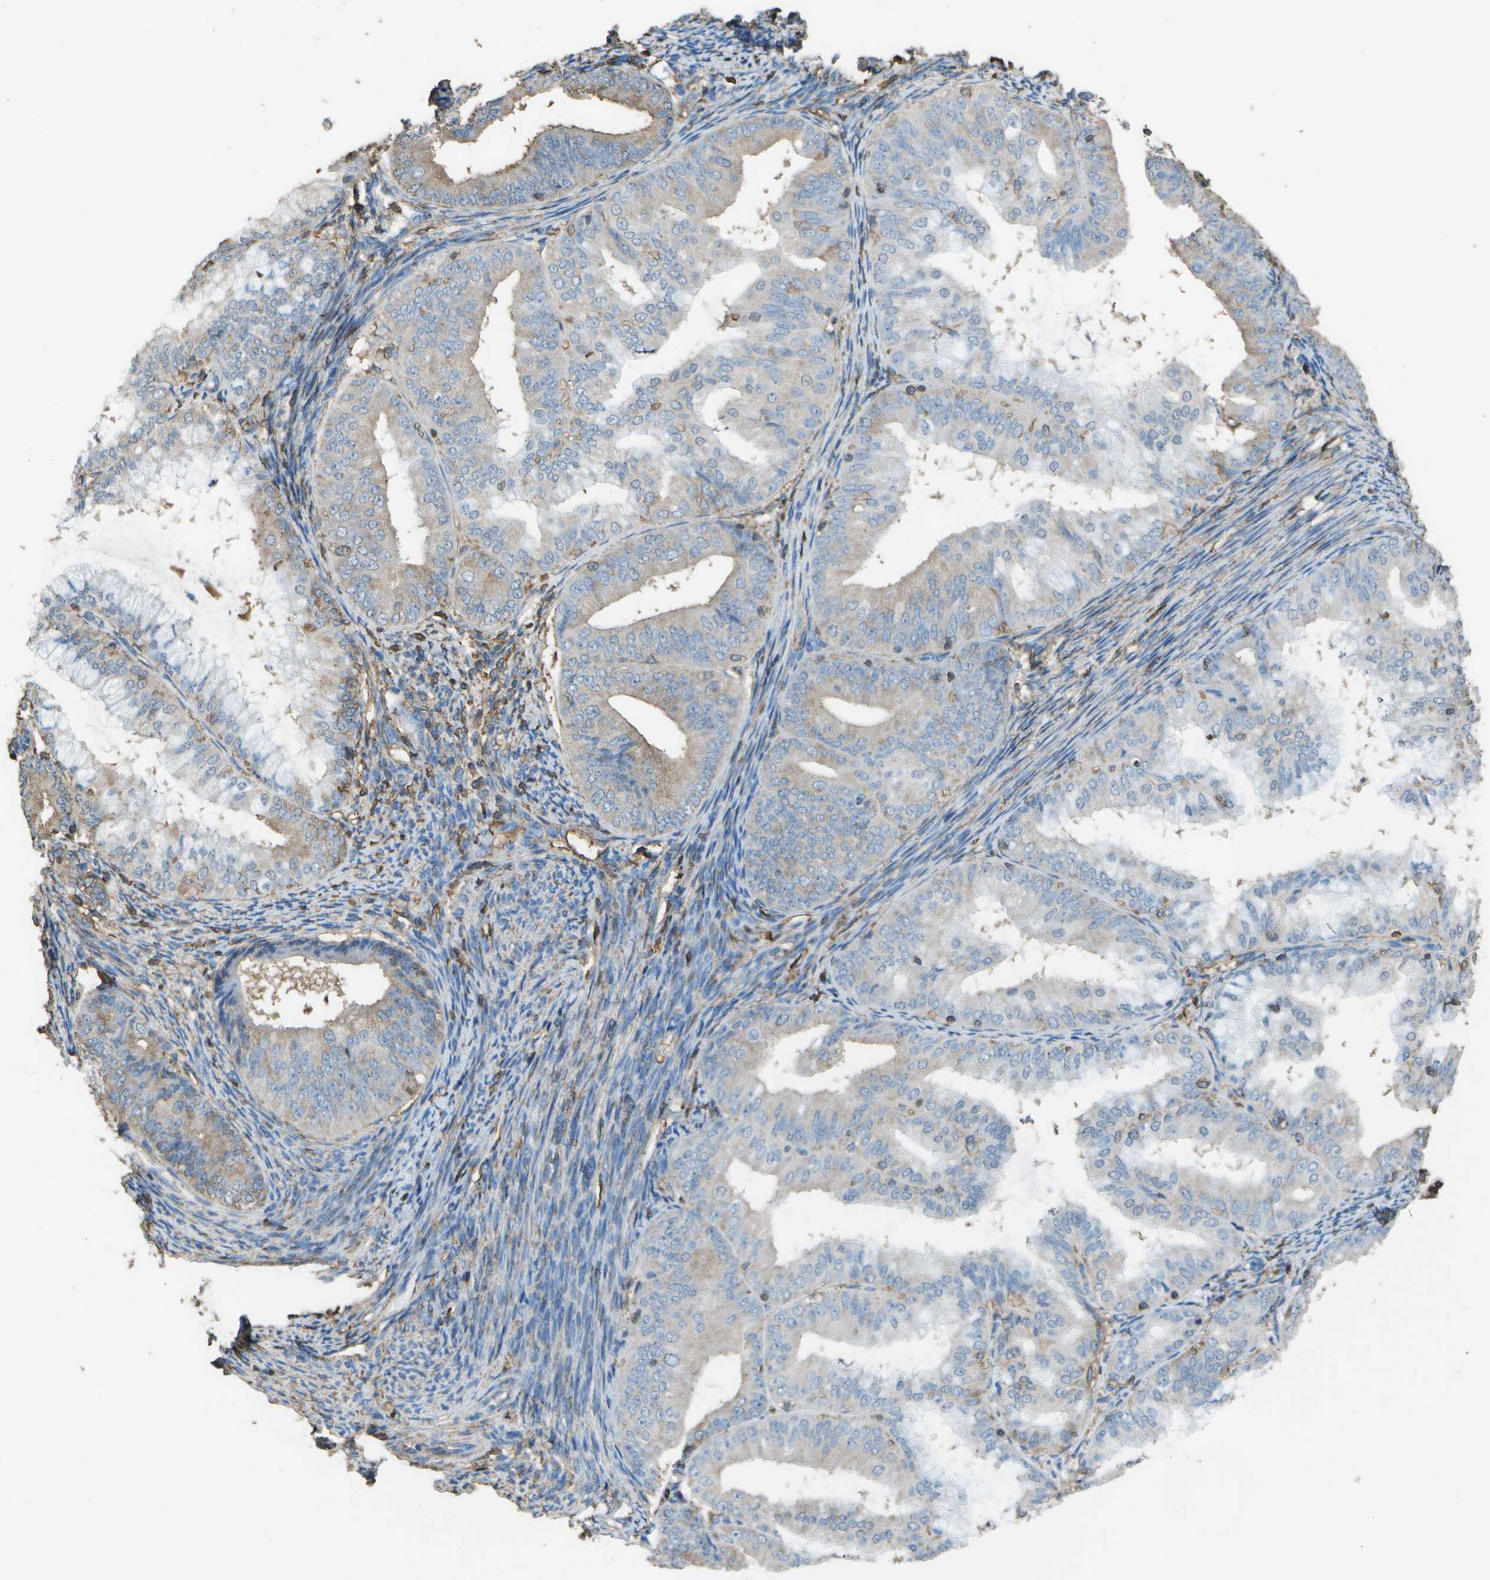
{"staining": {"intensity": "moderate", "quantity": "<25%", "location": "cytoplasmic/membranous"}, "tissue": "endometrial cancer", "cell_type": "Tumor cells", "image_type": "cancer", "snomed": [{"axis": "morphology", "description": "Adenocarcinoma, NOS"}, {"axis": "topography", "description": "Endometrium"}], "caption": "Endometrial cancer tissue exhibits moderate cytoplasmic/membranous positivity in approximately <25% of tumor cells, visualized by immunohistochemistry.", "gene": "CYP4F11", "patient": {"sex": "female", "age": 63}}